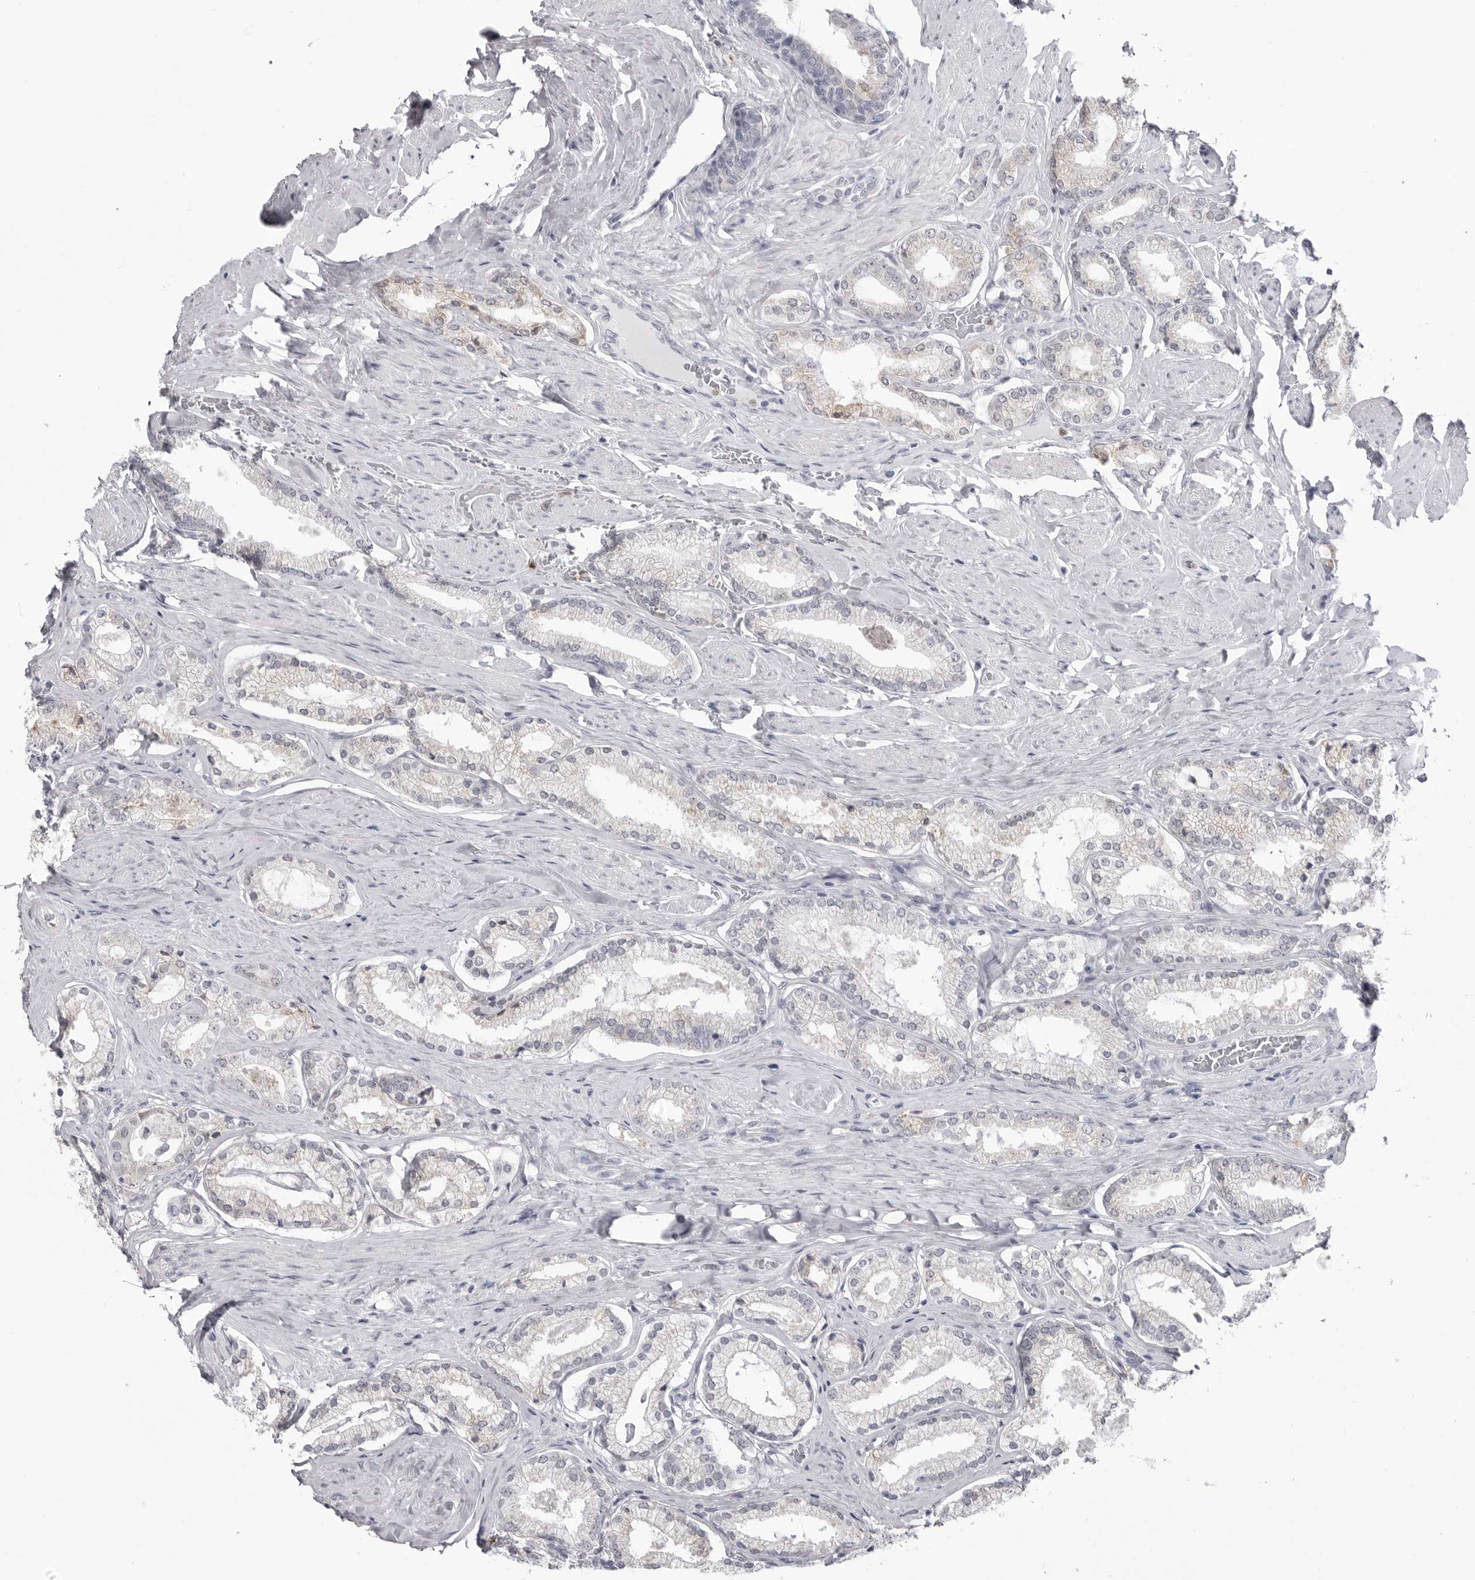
{"staining": {"intensity": "negative", "quantity": "none", "location": "none"}, "tissue": "prostate cancer", "cell_type": "Tumor cells", "image_type": "cancer", "snomed": [{"axis": "morphology", "description": "Adenocarcinoma, Low grade"}, {"axis": "topography", "description": "Prostate"}], "caption": "Protein analysis of prostate adenocarcinoma (low-grade) reveals no significant positivity in tumor cells.", "gene": "STAP2", "patient": {"sex": "male", "age": 71}}